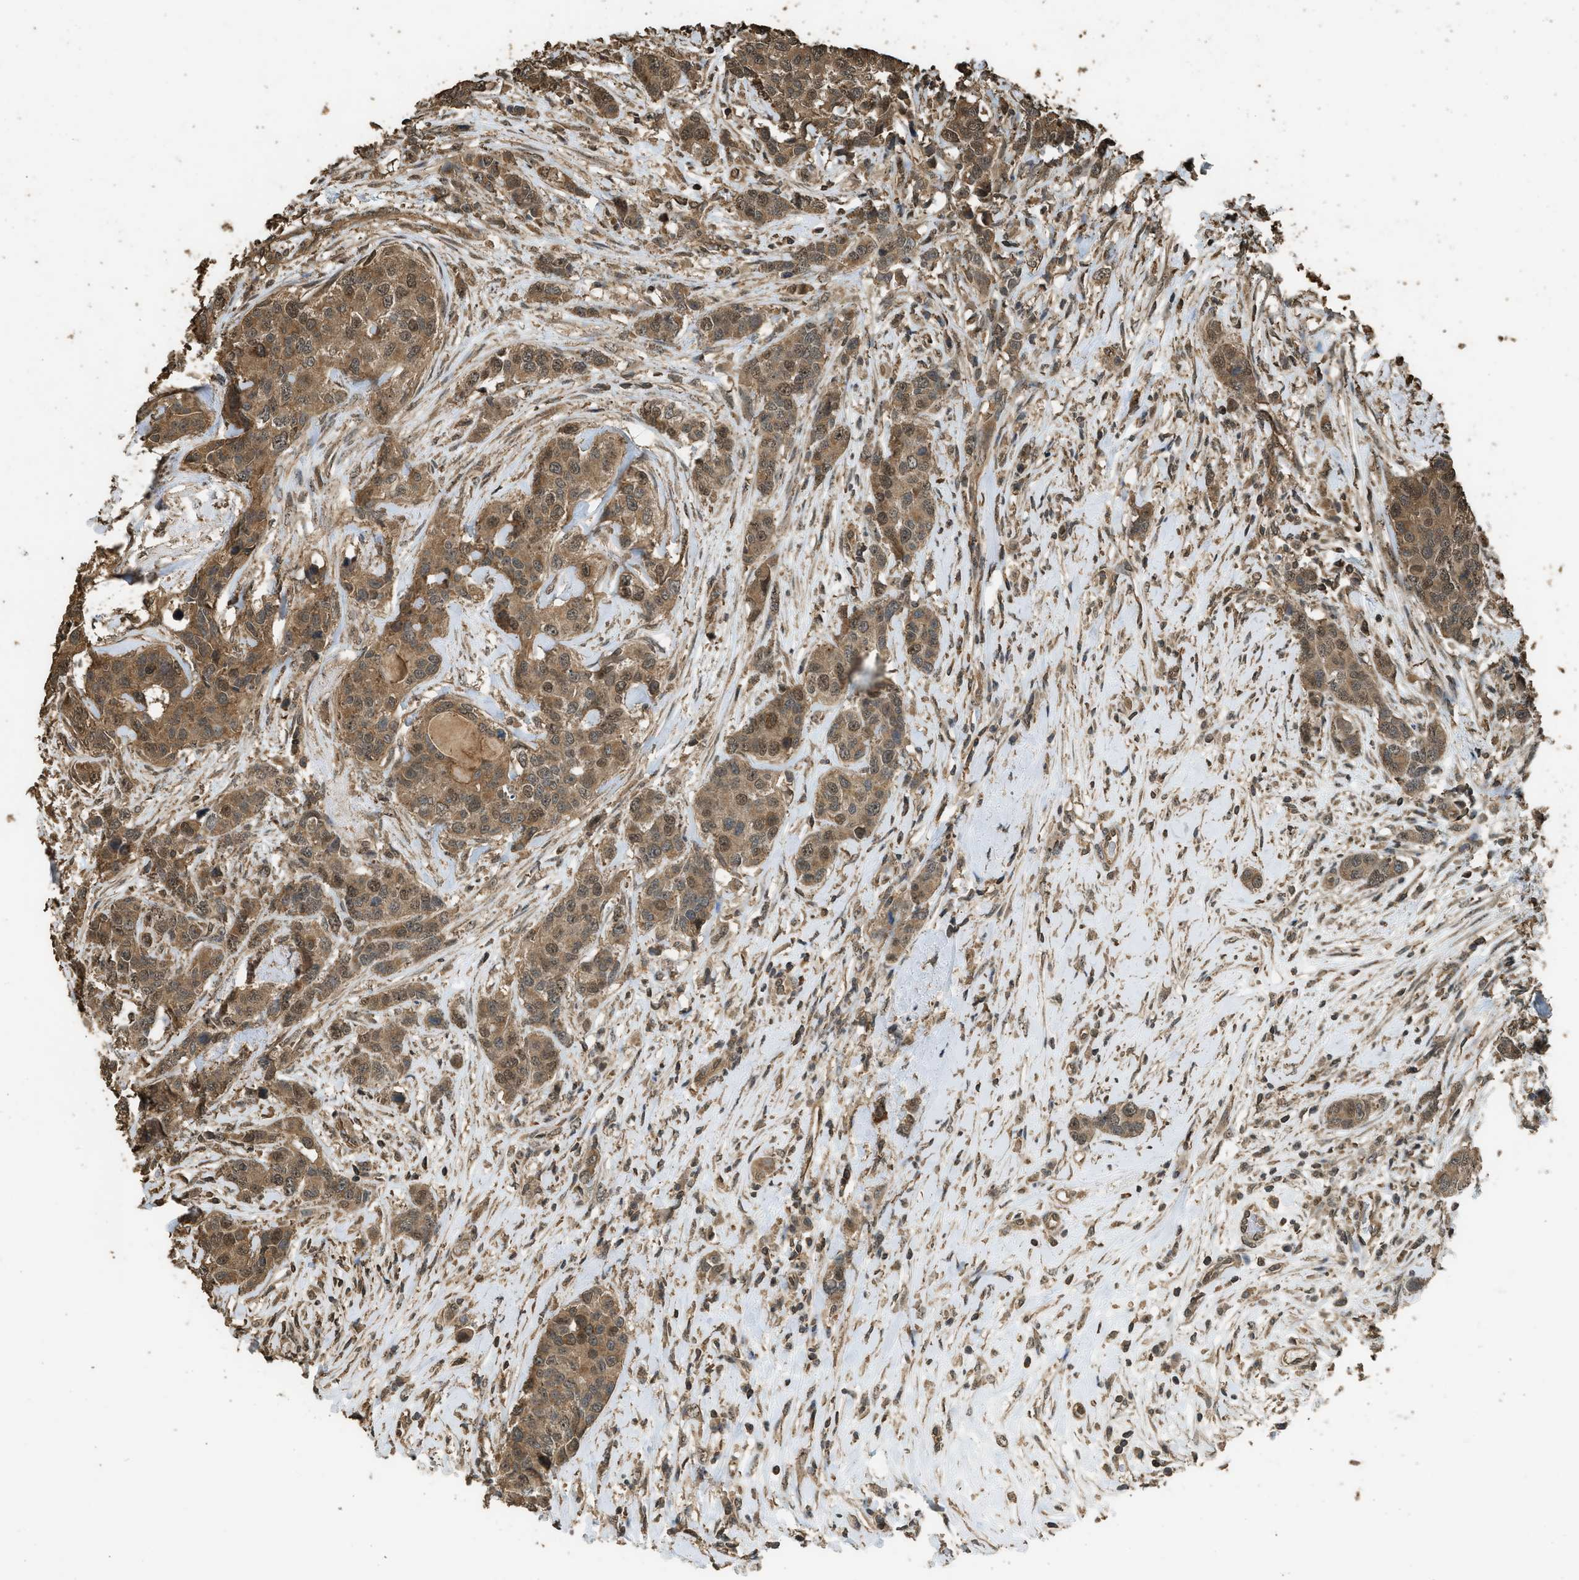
{"staining": {"intensity": "moderate", "quantity": ">75%", "location": "cytoplasmic/membranous,nuclear"}, "tissue": "breast cancer", "cell_type": "Tumor cells", "image_type": "cancer", "snomed": [{"axis": "morphology", "description": "Lobular carcinoma"}, {"axis": "topography", "description": "Breast"}], "caption": "Protein analysis of lobular carcinoma (breast) tissue exhibits moderate cytoplasmic/membranous and nuclear positivity in about >75% of tumor cells. (Stains: DAB (3,3'-diaminobenzidine) in brown, nuclei in blue, Microscopy: brightfield microscopy at high magnification).", "gene": "MYBL2", "patient": {"sex": "female", "age": 59}}